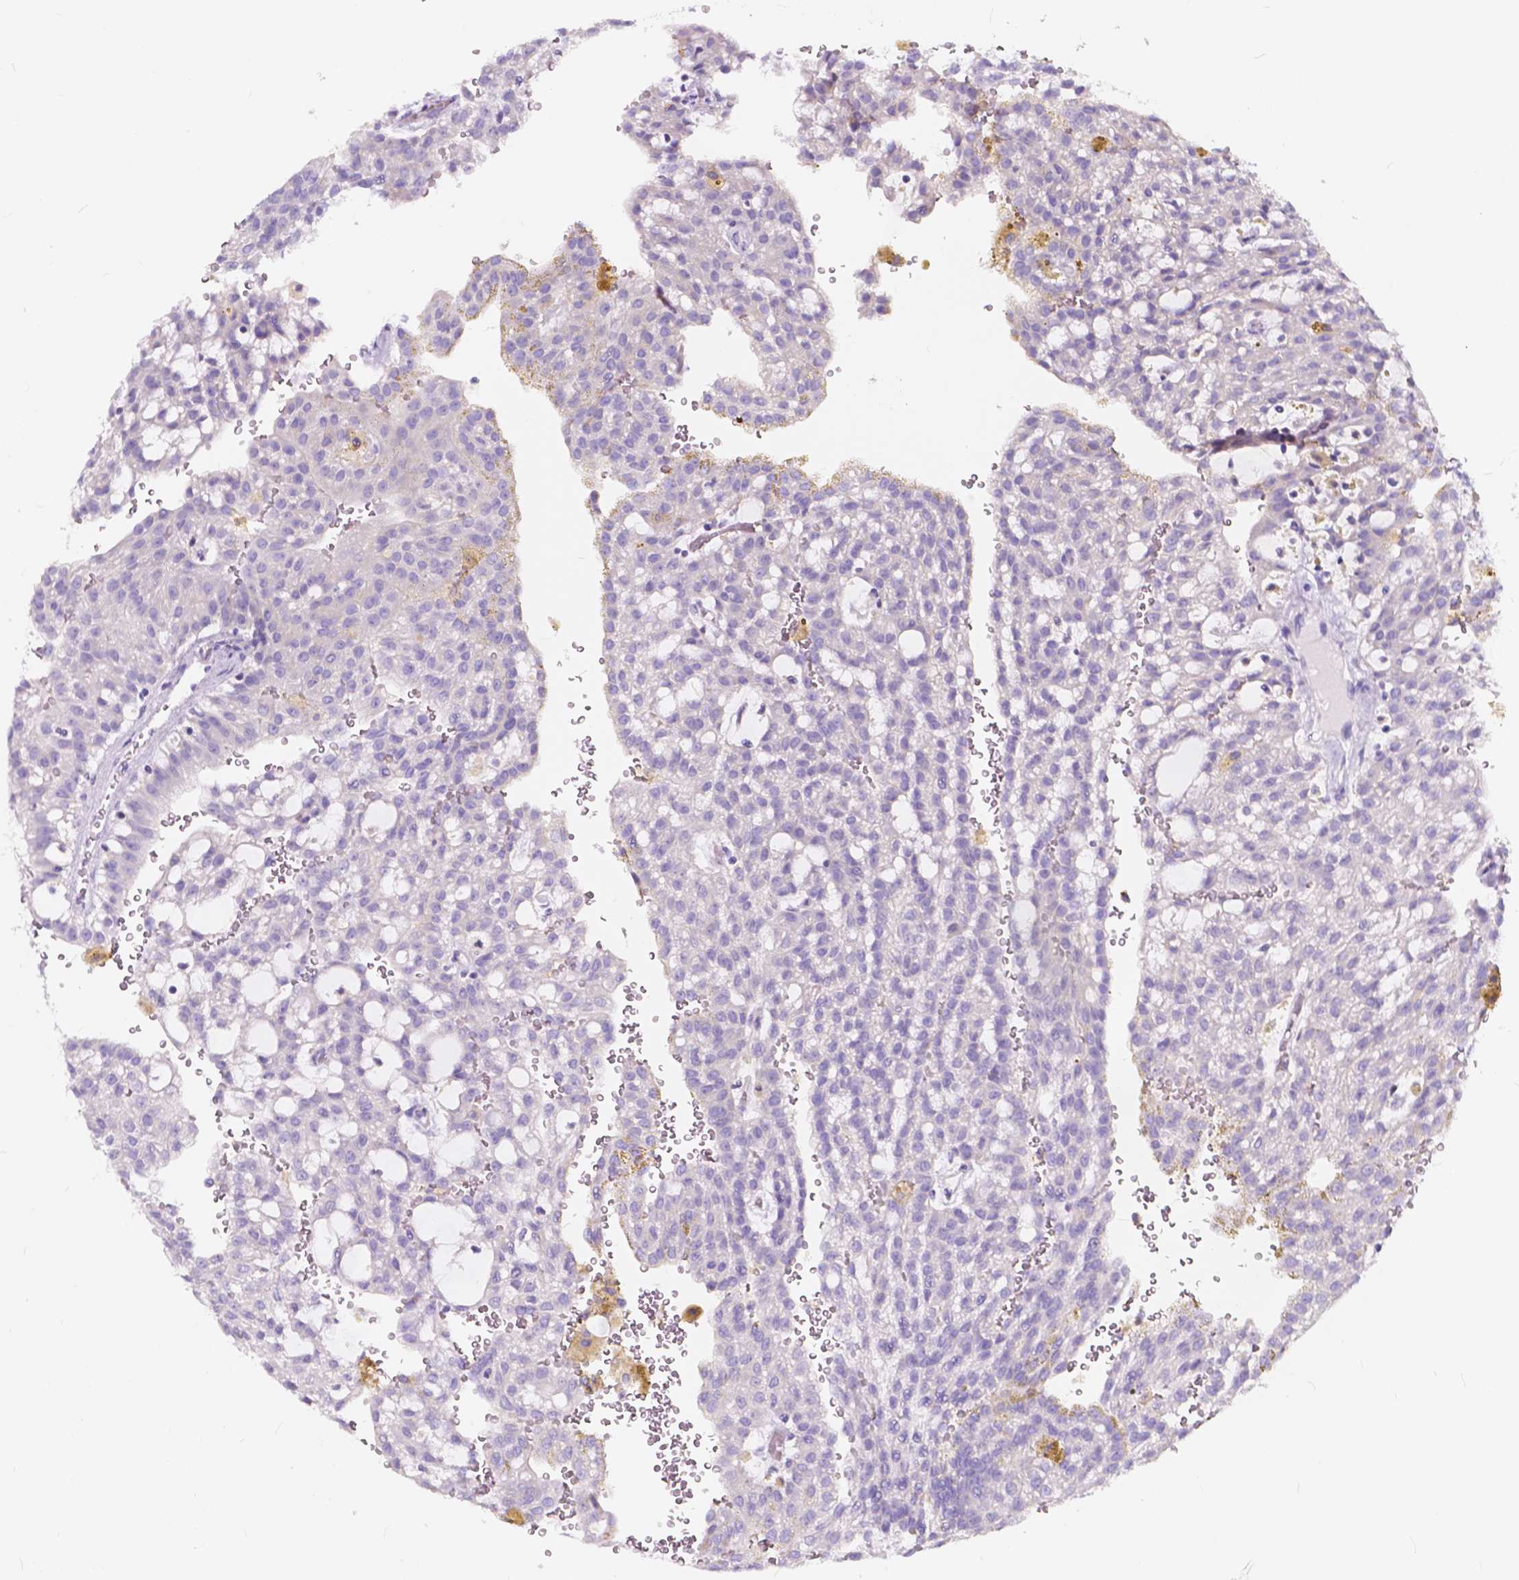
{"staining": {"intensity": "negative", "quantity": "none", "location": "none"}, "tissue": "renal cancer", "cell_type": "Tumor cells", "image_type": "cancer", "snomed": [{"axis": "morphology", "description": "Adenocarcinoma, NOS"}, {"axis": "topography", "description": "Kidney"}], "caption": "Human renal cancer (adenocarcinoma) stained for a protein using immunohistochemistry (IHC) demonstrates no expression in tumor cells.", "gene": "CLSTN2", "patient": {"sex": "male", "age": 63}}